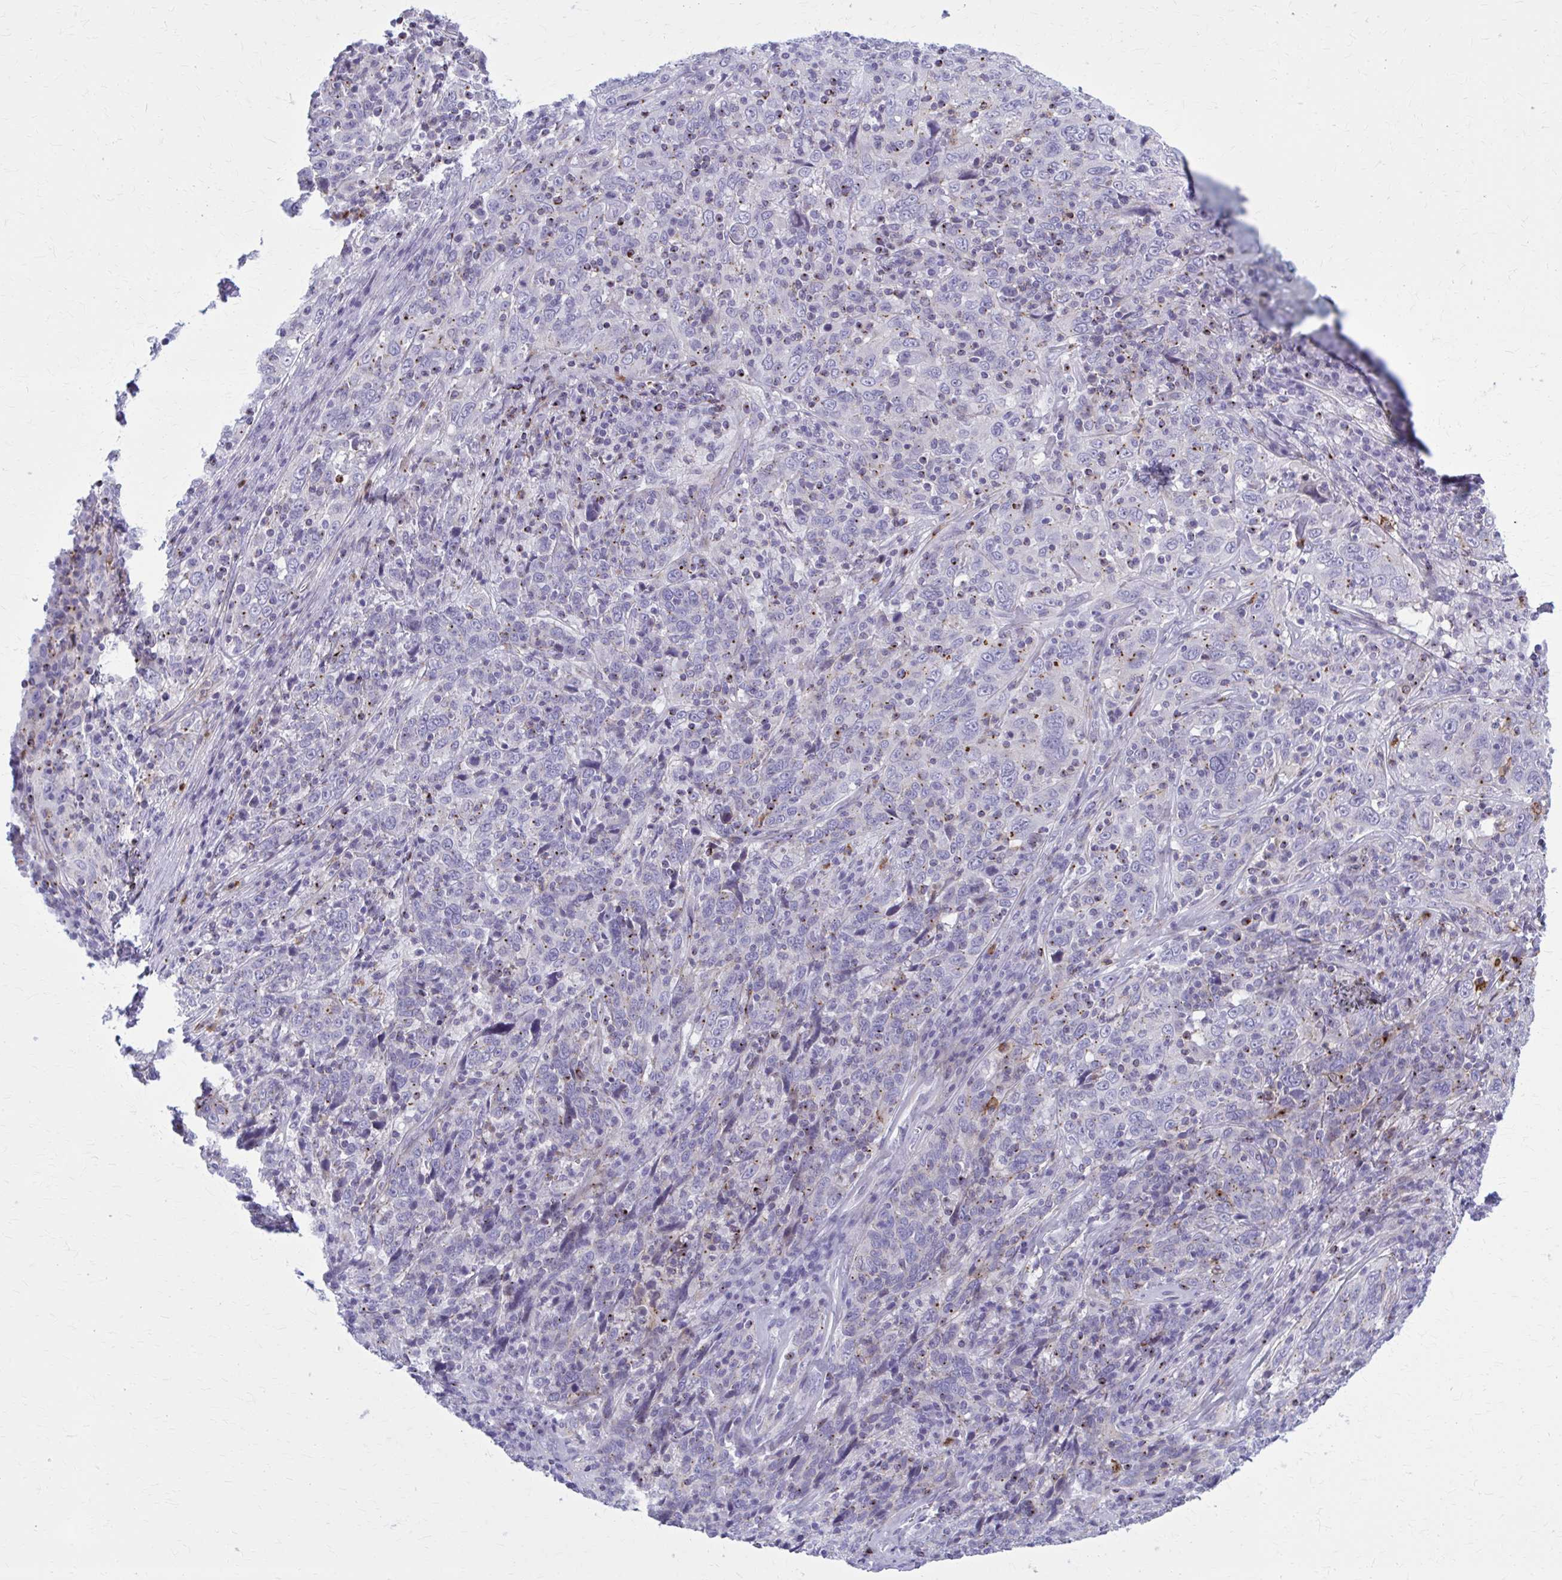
{"staining": {"intensity": "negative", "quantity": "none", "location": "none"}, "tissue": "cervical cancer", "cell_type": "Tumor cells", "image_type": "cancer", "snomed": [{"axis": "morphology", "description": "Squamous cell carcinoma, NOS"}, {"axis": "topography", "description": "Cervix"}], "caption": "Tumor cells are negative for brown protein staining in cervical squamous cell carcinoma. (Immunohistochemistry (ihc), brightfield microscopy, high magnification).", "gene": "PEDS1", "patient": {"sex": "female", "age": 46}}